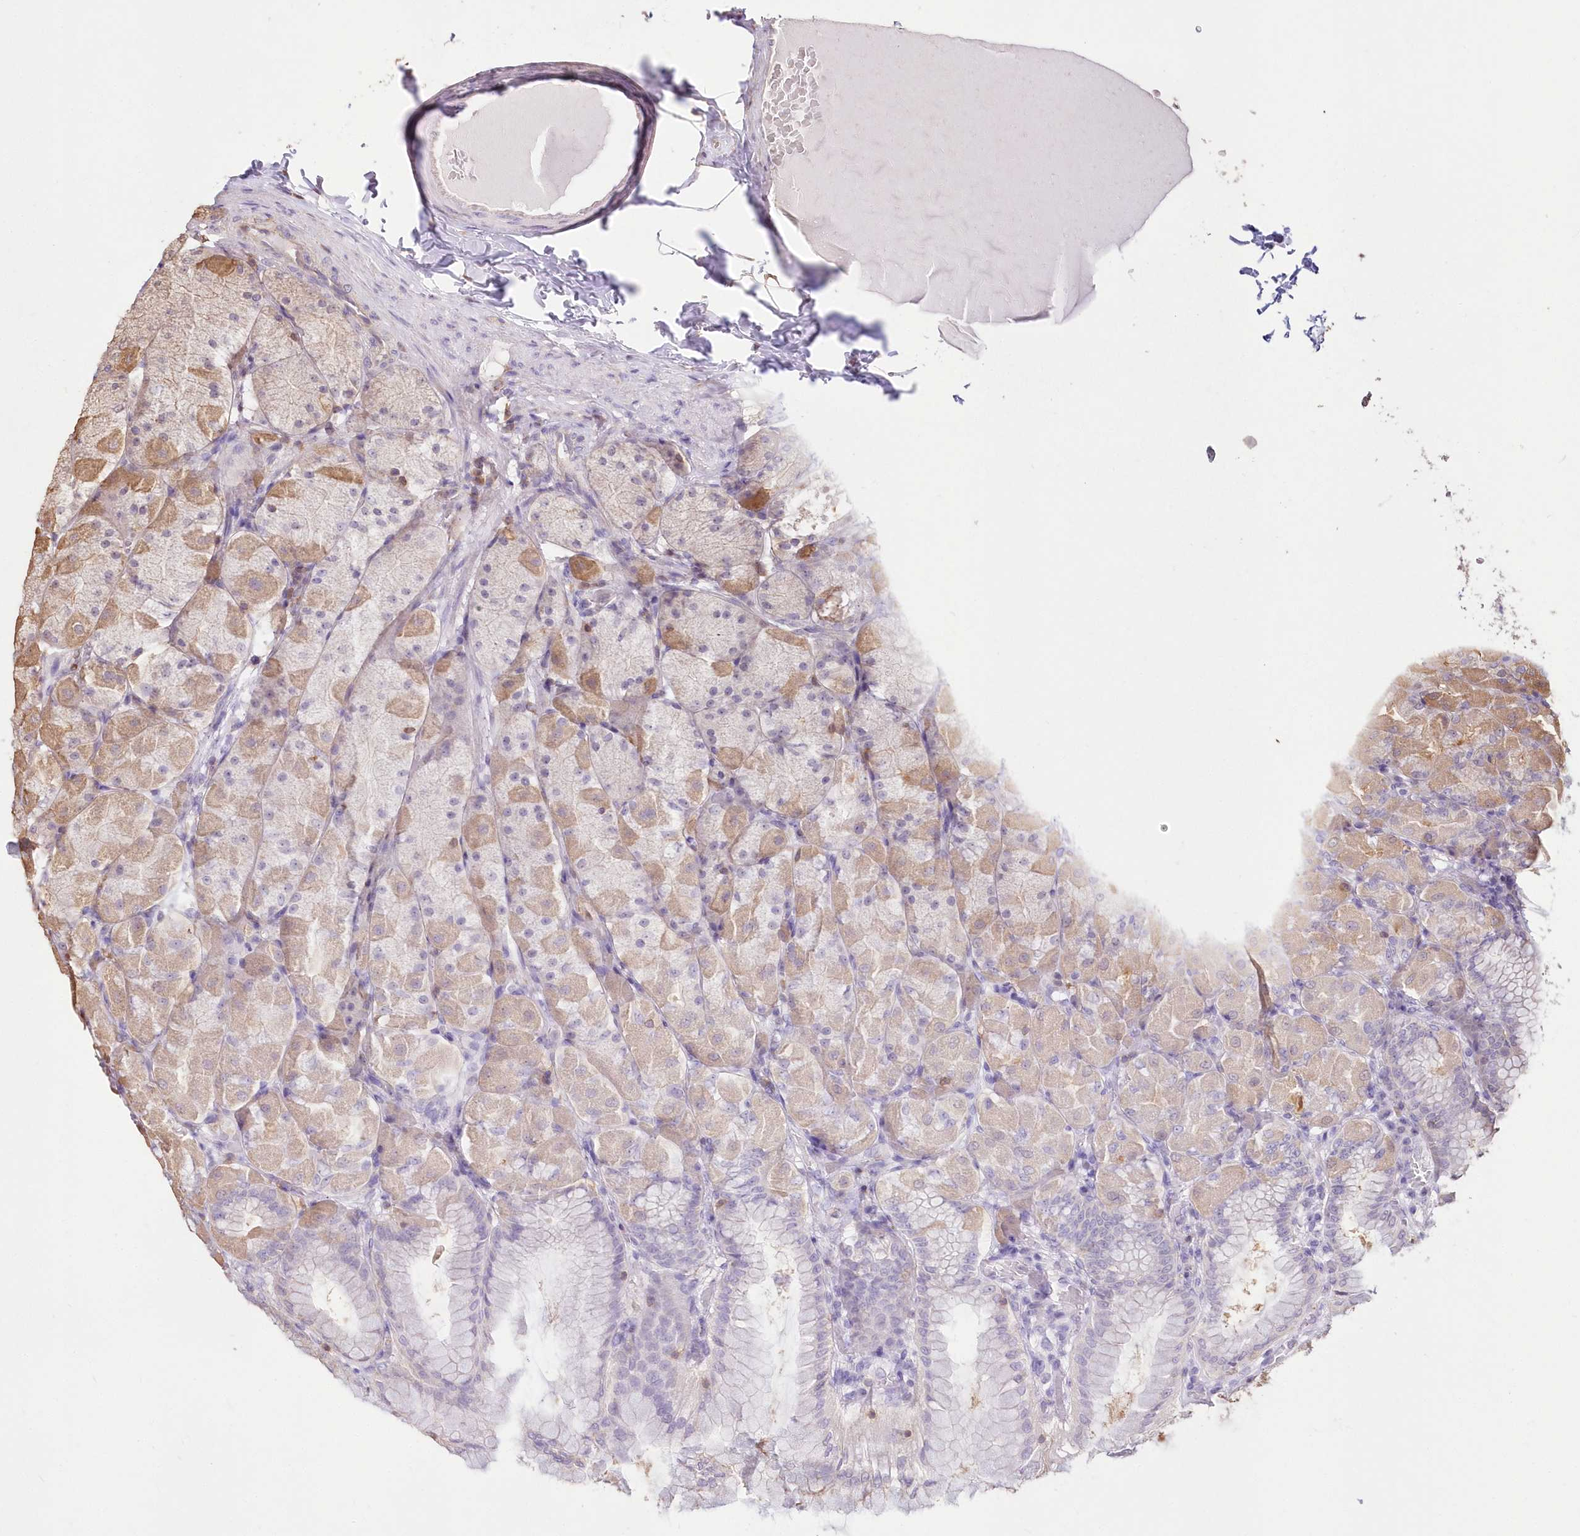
{"staining": {"intensity": "moderate", "quantity": "<25%", "location": "cytoplasmic/membranous"}, "tissue": "stomach", "cell_type": "Glandular cells", "image_type": "normal", "snomed": [{"axis": "morphology", "description": "Normal tissue, NOS"}, {"axis": "topography", "description": "Stomach, upper"}], "caption": "An IHC micrograph of normal tissue is shown. Protein staining in brown shows moderate cytoplasmic/membranous positivity in stomach within glandular cells. The staining is performed using DAB brown chromogen to label protein expression. The nuclei are counter-stained blue using hematoxylin.", "gene": "STK17B", "patient": {"sex": "female", "age": 56}}